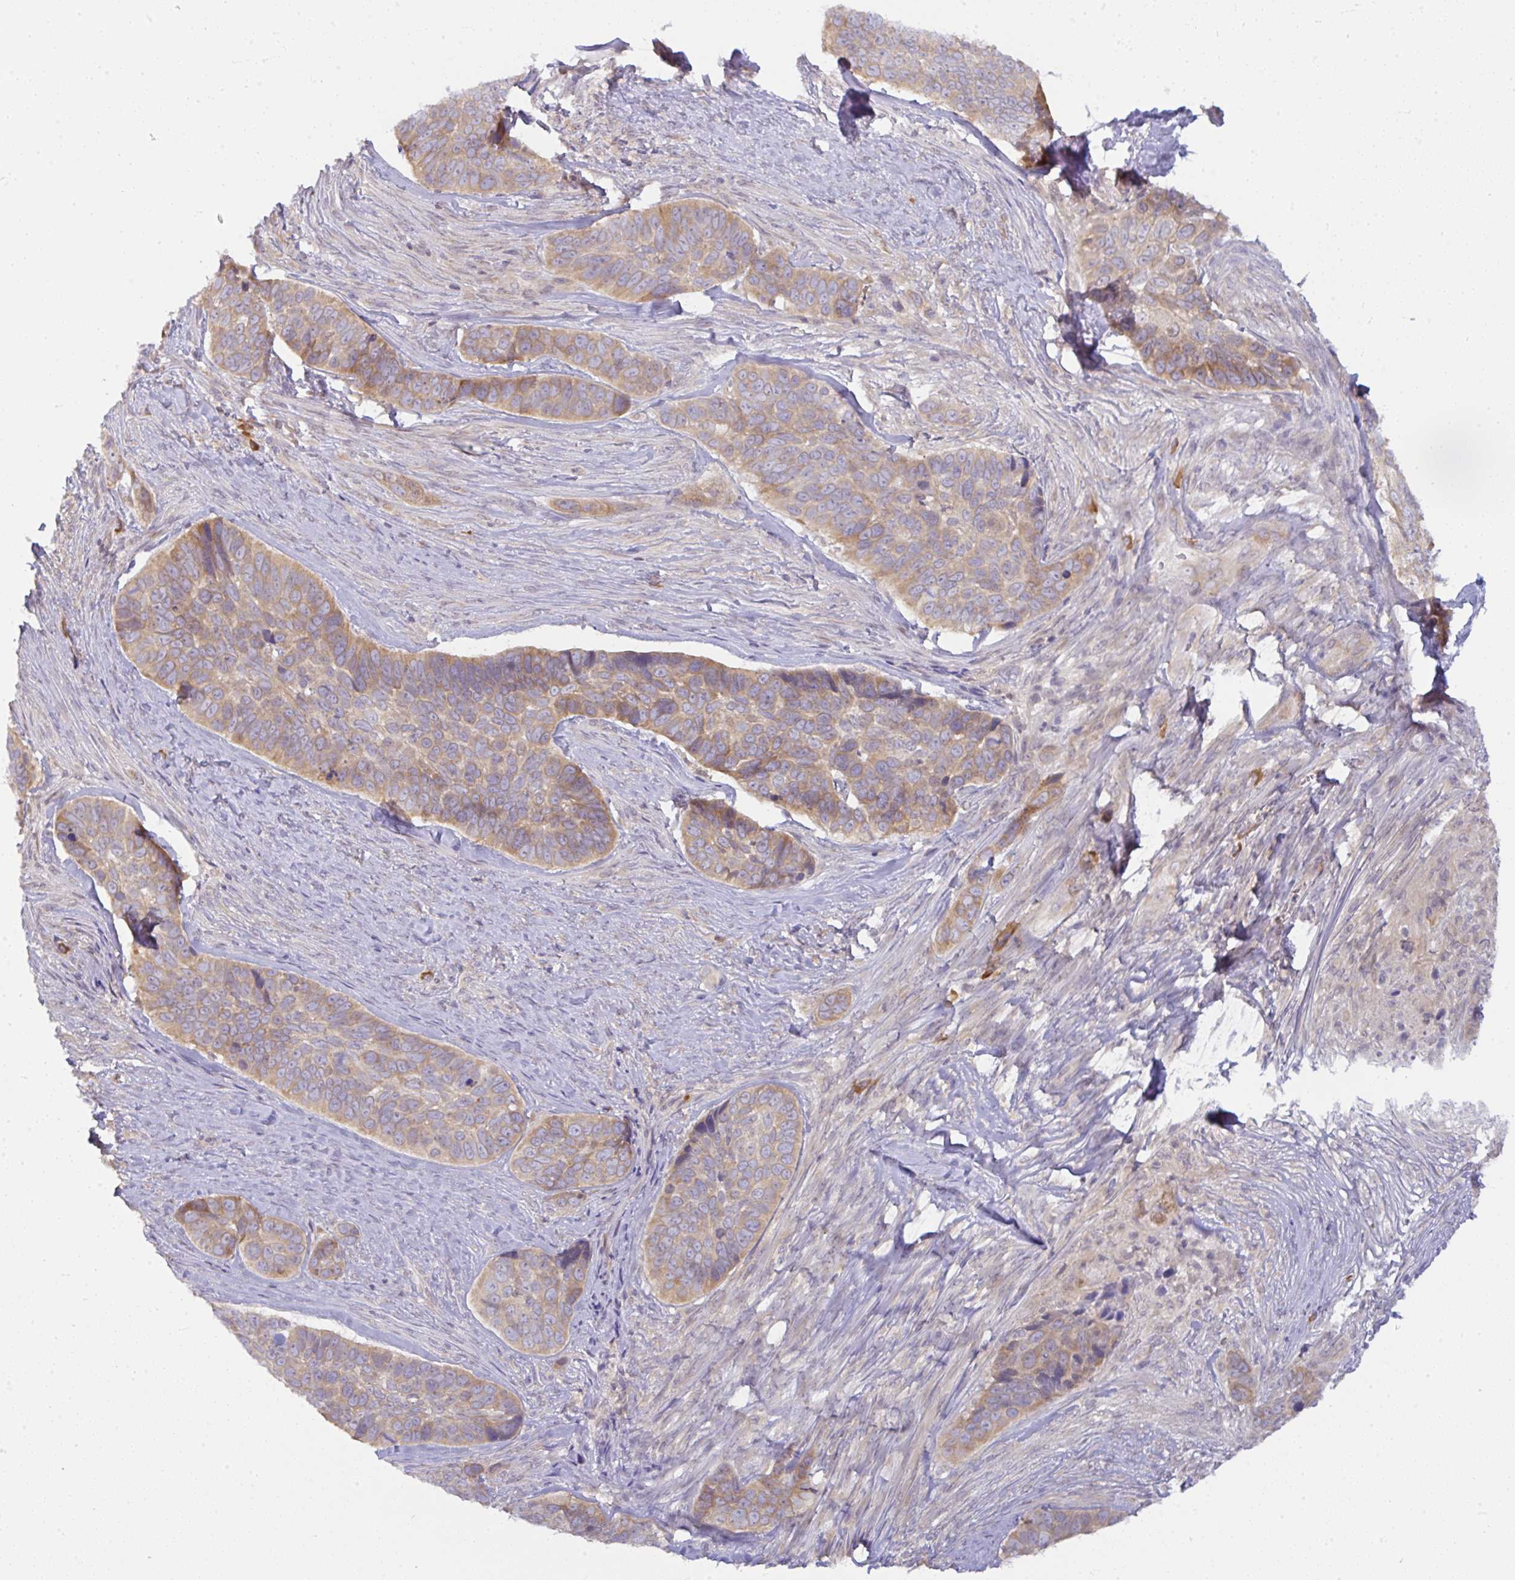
{"staining": {"intensity": "weak", "quantity": ">75%", "location": "cytoplasmic/membranous"}, "tissue": "skin cancer", "cell_type": "Tumor cells", "image_type": "cancer", "snomed": [{"axis": "morphology", "description": "Basal cell carcinoma"}, {"axis": "topography", "description": "Skin"}], "caption": "Immunohistochemical staining of skin cancer exhibits low levels of weak cytoplasmic/membranous staining in about >75% of tumor cells.", "gene": "DERL2", "patient": {"sex": "female", "age": 82}}